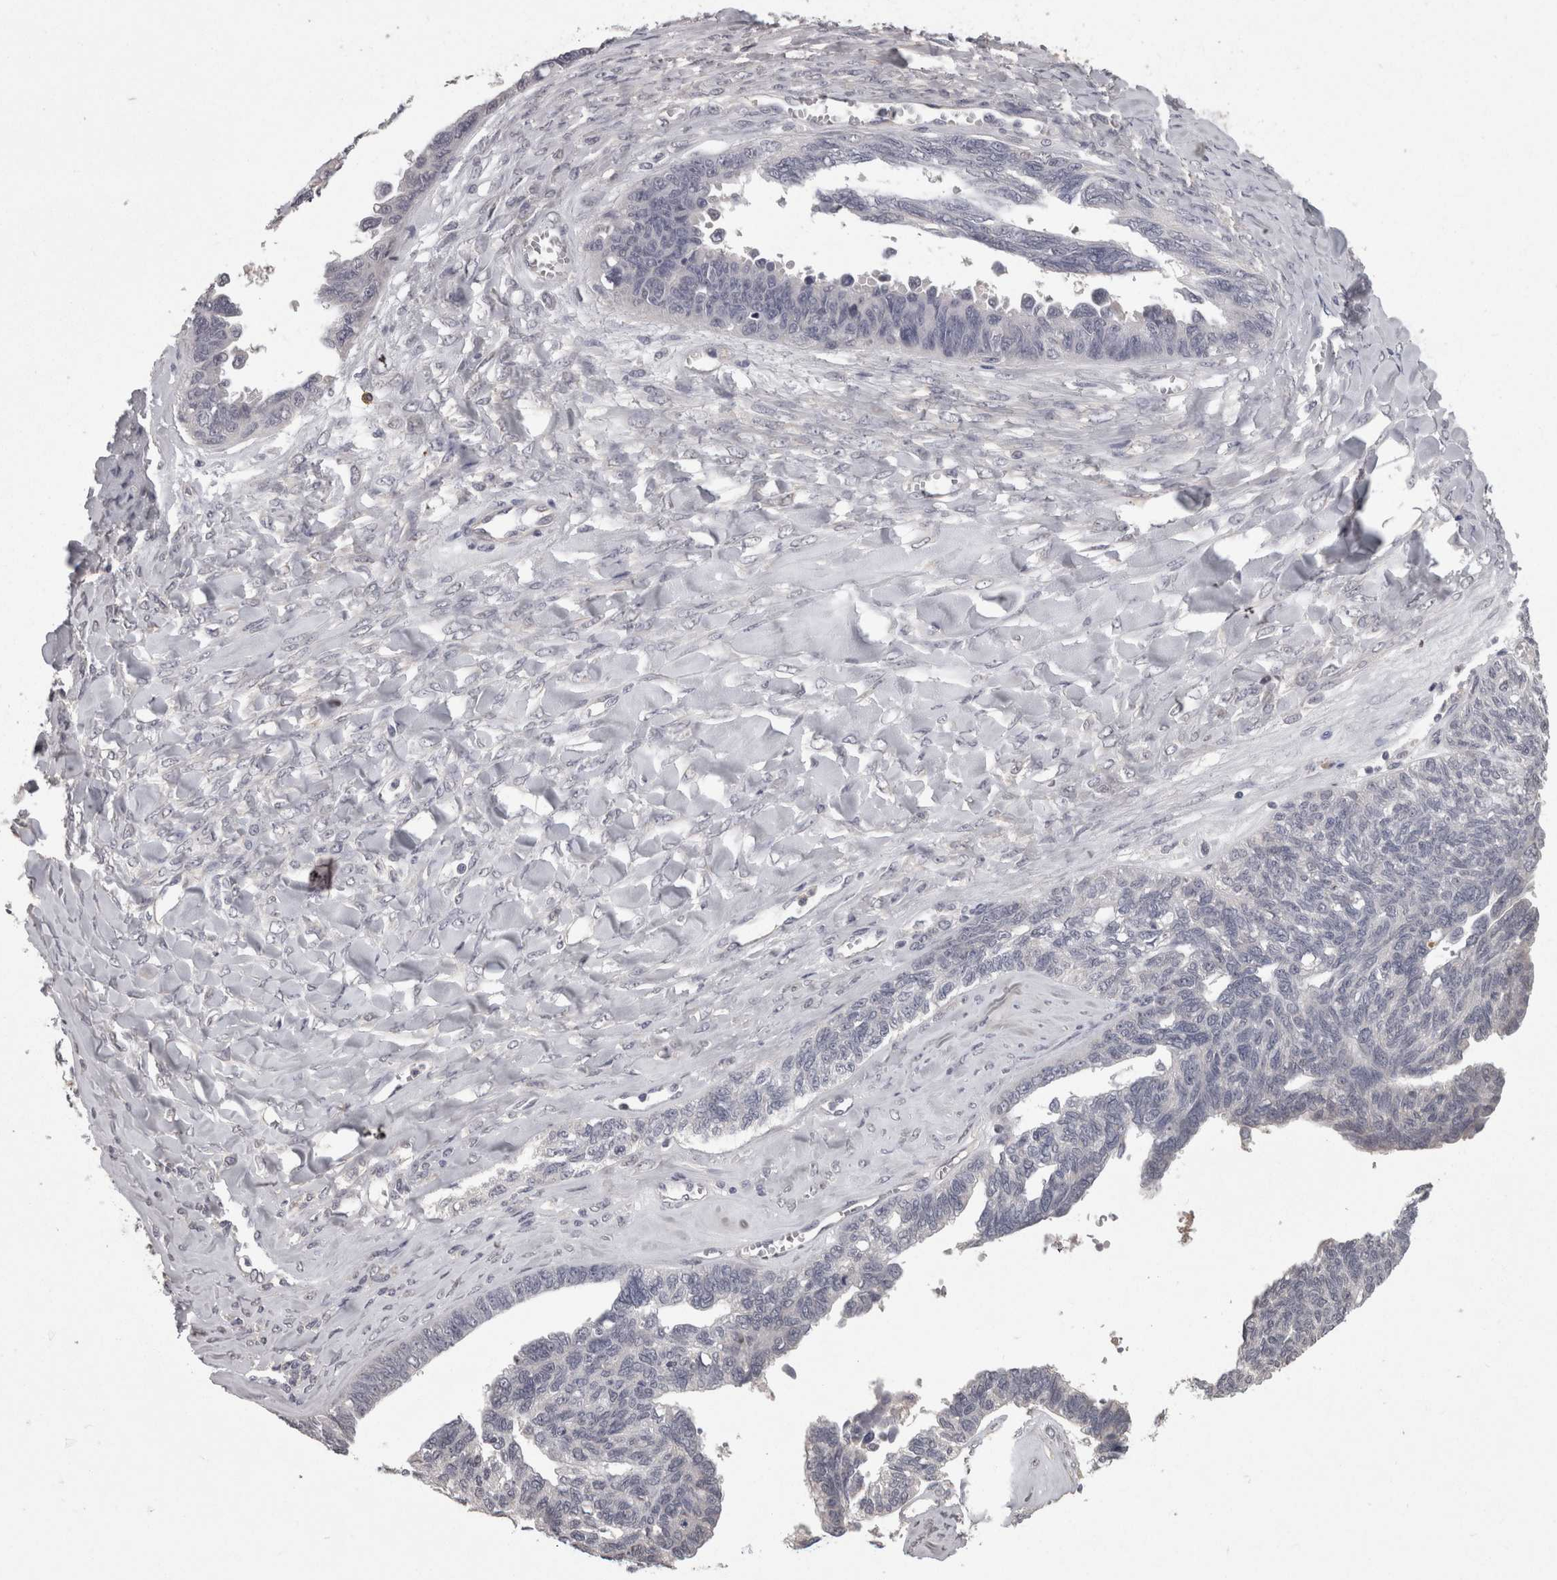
{"staining": {"intensity": "negative", "quantity": "none", "location": "none"}, "tissue": "ovarian cancer", "cell_type": "Tumor cells", "image_type": "cancer", "snomed": [{"axis": "morphology", "description": "Cystadenocarcinoma, serous, NOS"}, {"axis": "topography", "description": "Ovary"}], "caption": "DAB immunohistochemical staining of ovarian serous cystadenocarcinoma demonstrates no significant positivity in tumor cells.", "gene": "PON3", "patient": {"sex": "female", "age": 79}}